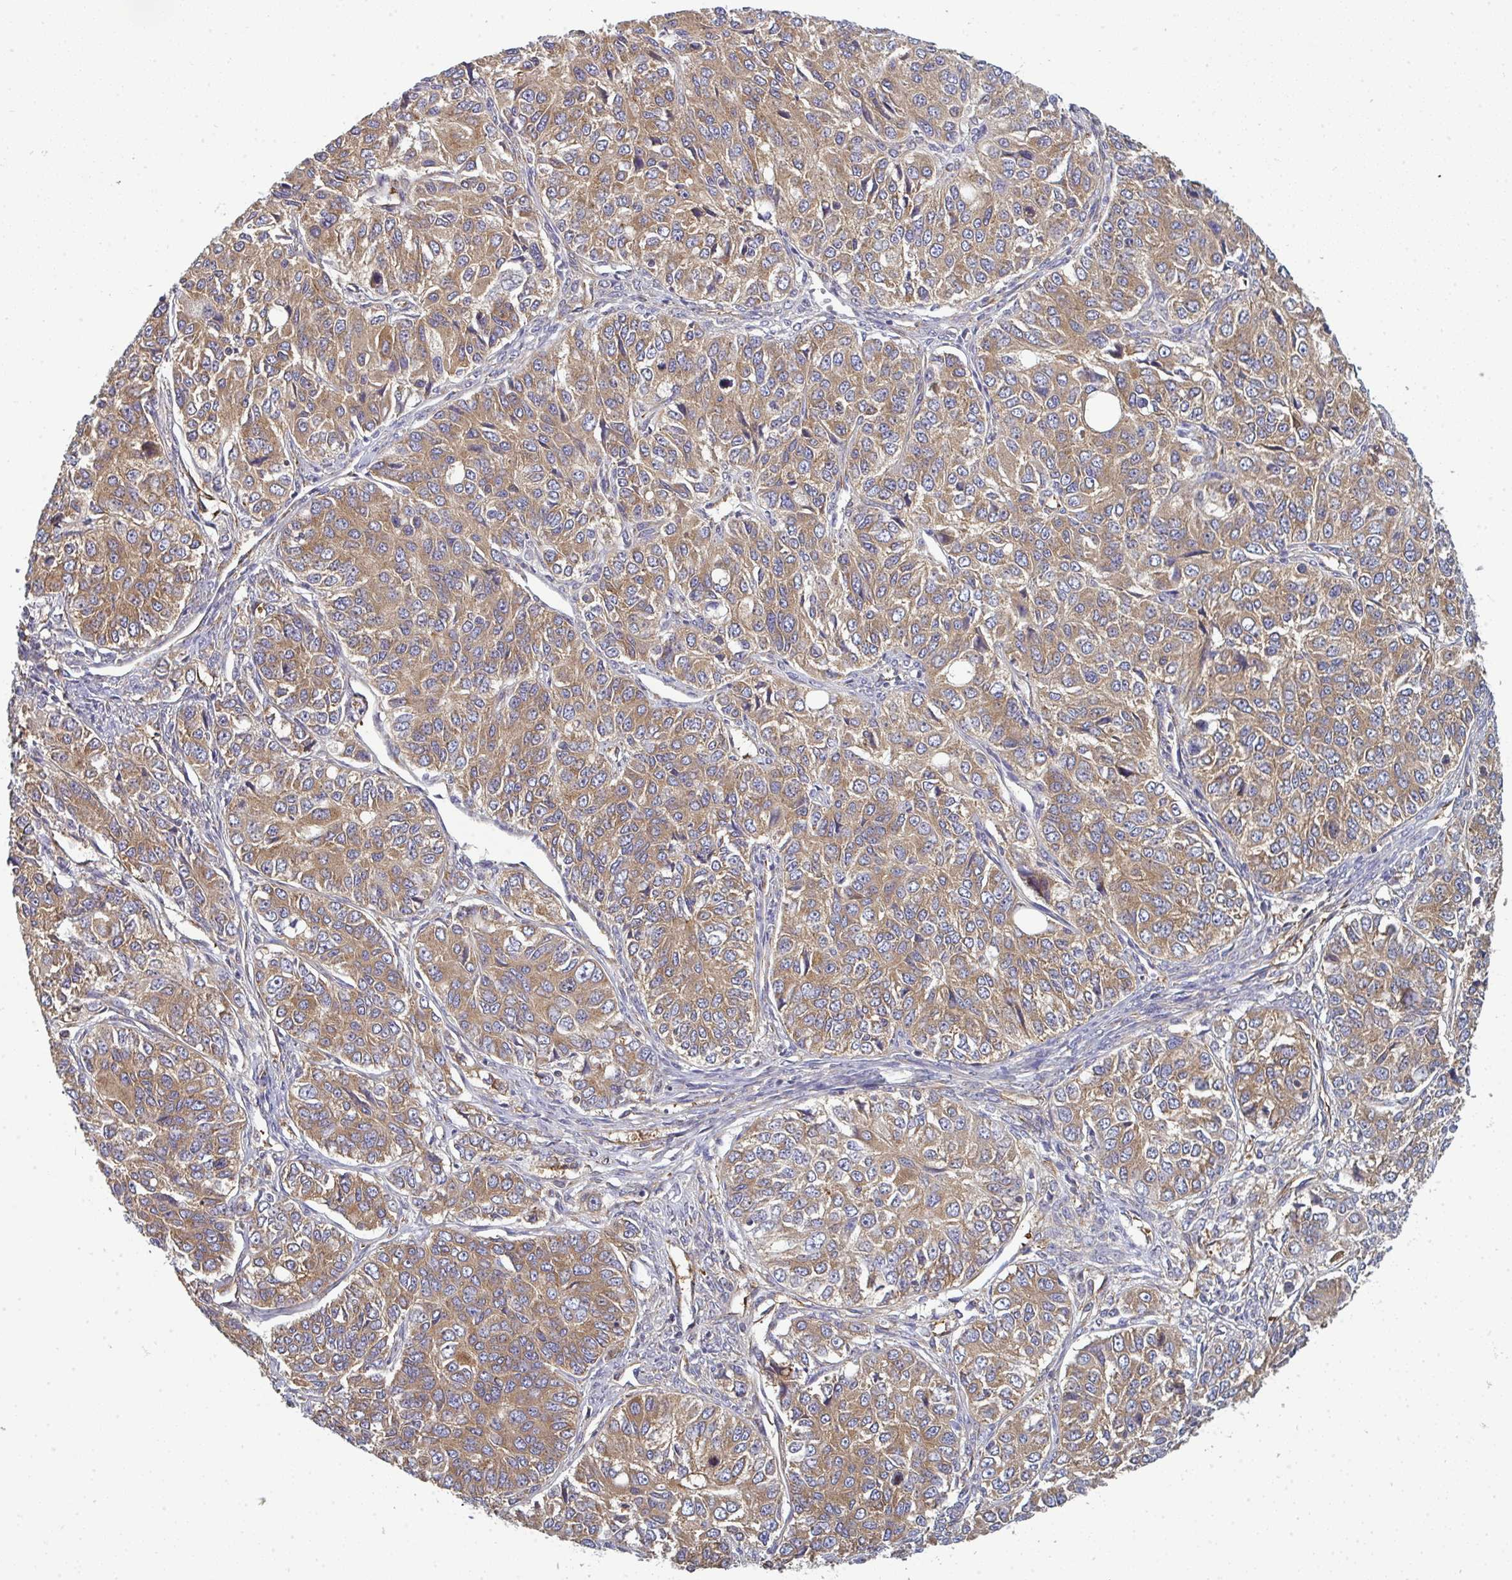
{"staining": {"intensity": "moderate", "quantity": ">75%", "location": "cytoplasmic/membranous"}, "tissue": "ovarian cancer", "cell_type": "Tumor cells", "image_type": "cancer", "snomed": [{"axis": "morphology", "description": "Carcinoma, endometroid"}, {"axis": "topography", "description": "Ovary"}], "caption": "High-magnification brightfield microscopy of endometroid carcinoma (ovarian) stained with DAB (3,3'-diaminobenzidine) (brown) and counterstained with hematoxylin (blue). tumor cells exhibit moderate cytoplasmic/membranous staining is seen in approximately>75% of cells.", "gene": "DYNC1I2", "patient": {"sex": "female", "age": 51}}